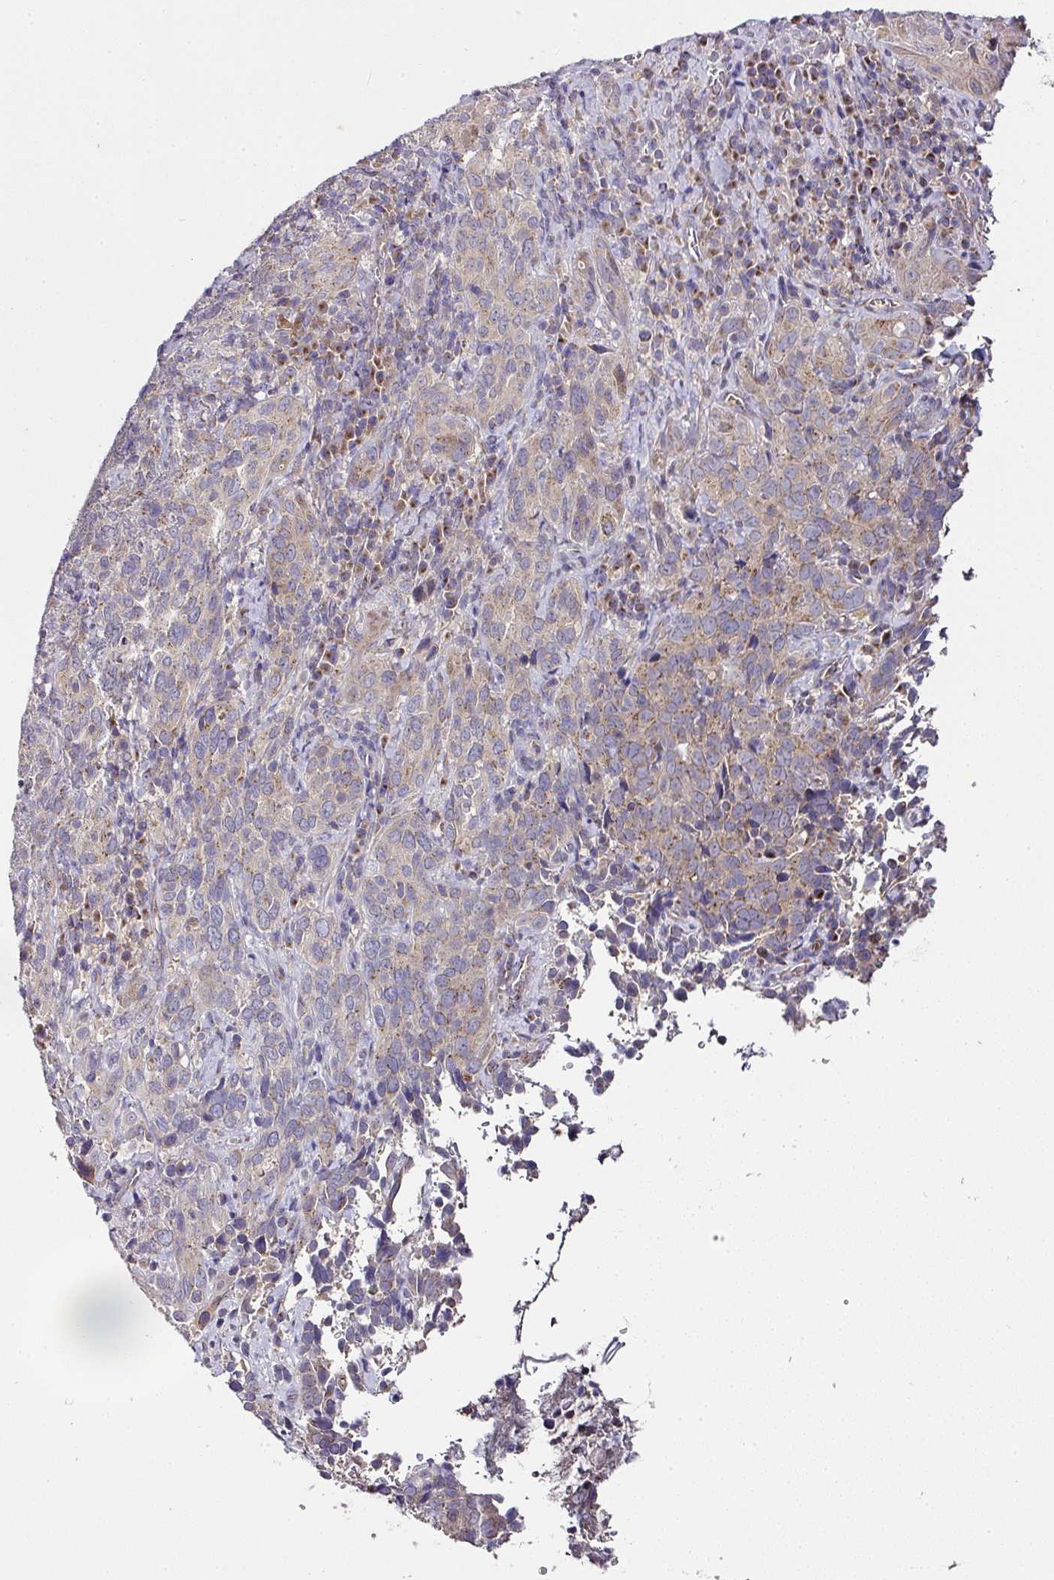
{"staining": {"intensity": "weak", "quantity": "25%-75%", "location": "cytoplasmic/membranous"}, "tissue": "cervical cancer", "cell_type": "Tumor cells", "image_type": "cancer", "snomed": [{"axis": "morphology", "description": "Squamous cell carcinoma, NOS"}, {"axis": "topography", "description": "Cervix"}], "caption": "Protein expression analysis of human cervical squamous cell carcinoma reveals weak cytoplasmic/membranous expression in approximately 25%-75% of tumor cells.", "gene": "SKIC2", "patient": {"sex": "female", "age": 51}}